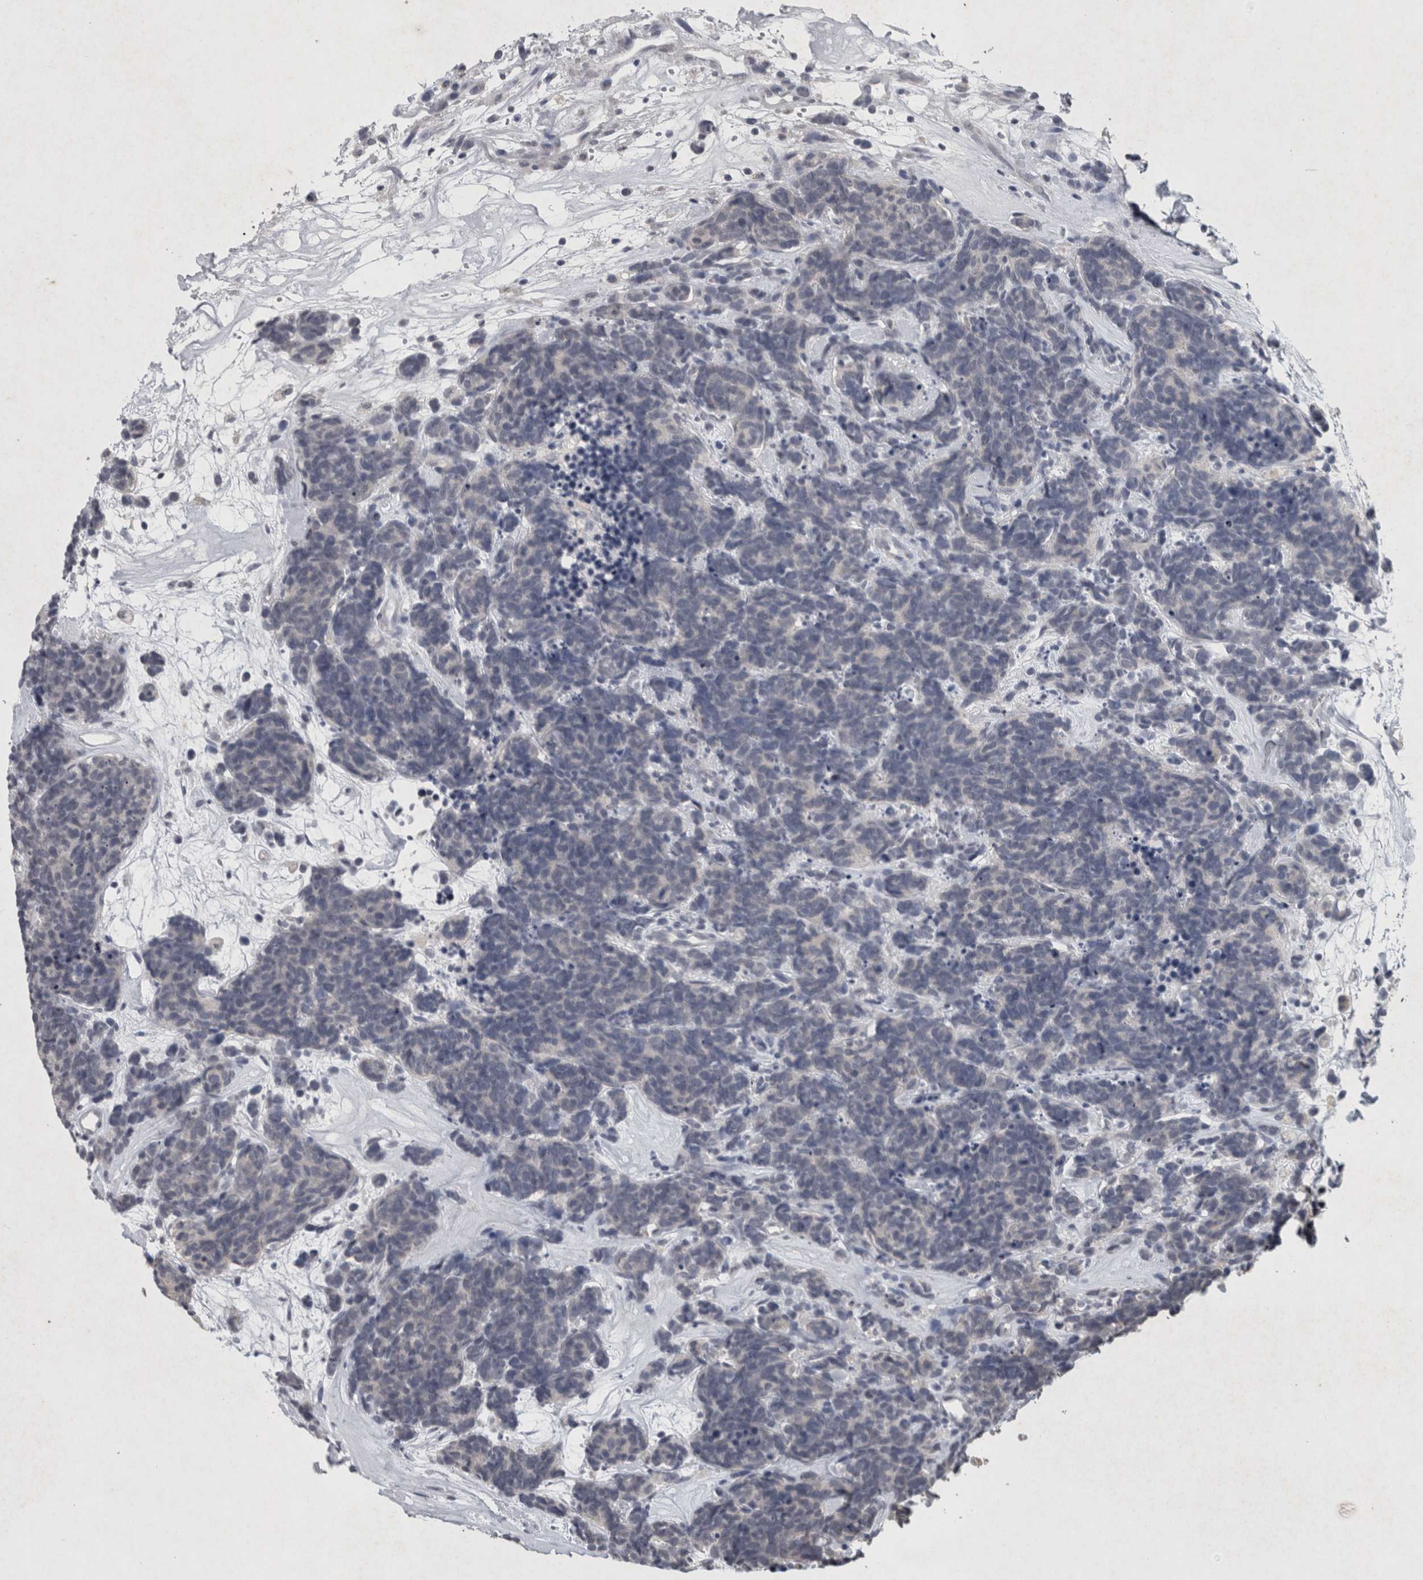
{"staining": {"intensity": "negative", "quantity": "none", "location": "none"}, "tissue": "carcinoid", "cell_type": "Tumor cells", "image_type": "cancer", "snomed": [{"axis": "morphology", "description": "Carcinoma, NOS"}, {"axis": "morphology", "description": "Carcinoid, malignant, NOS"}, {"axis": "topography", "description": "Urinary bladder"}], "caption": "Immunohistochemistry of human carcinoid reveals no staining in tumor cells.", "gene": "WNT7A", "patient": {"sex": "male", "age": 57}}